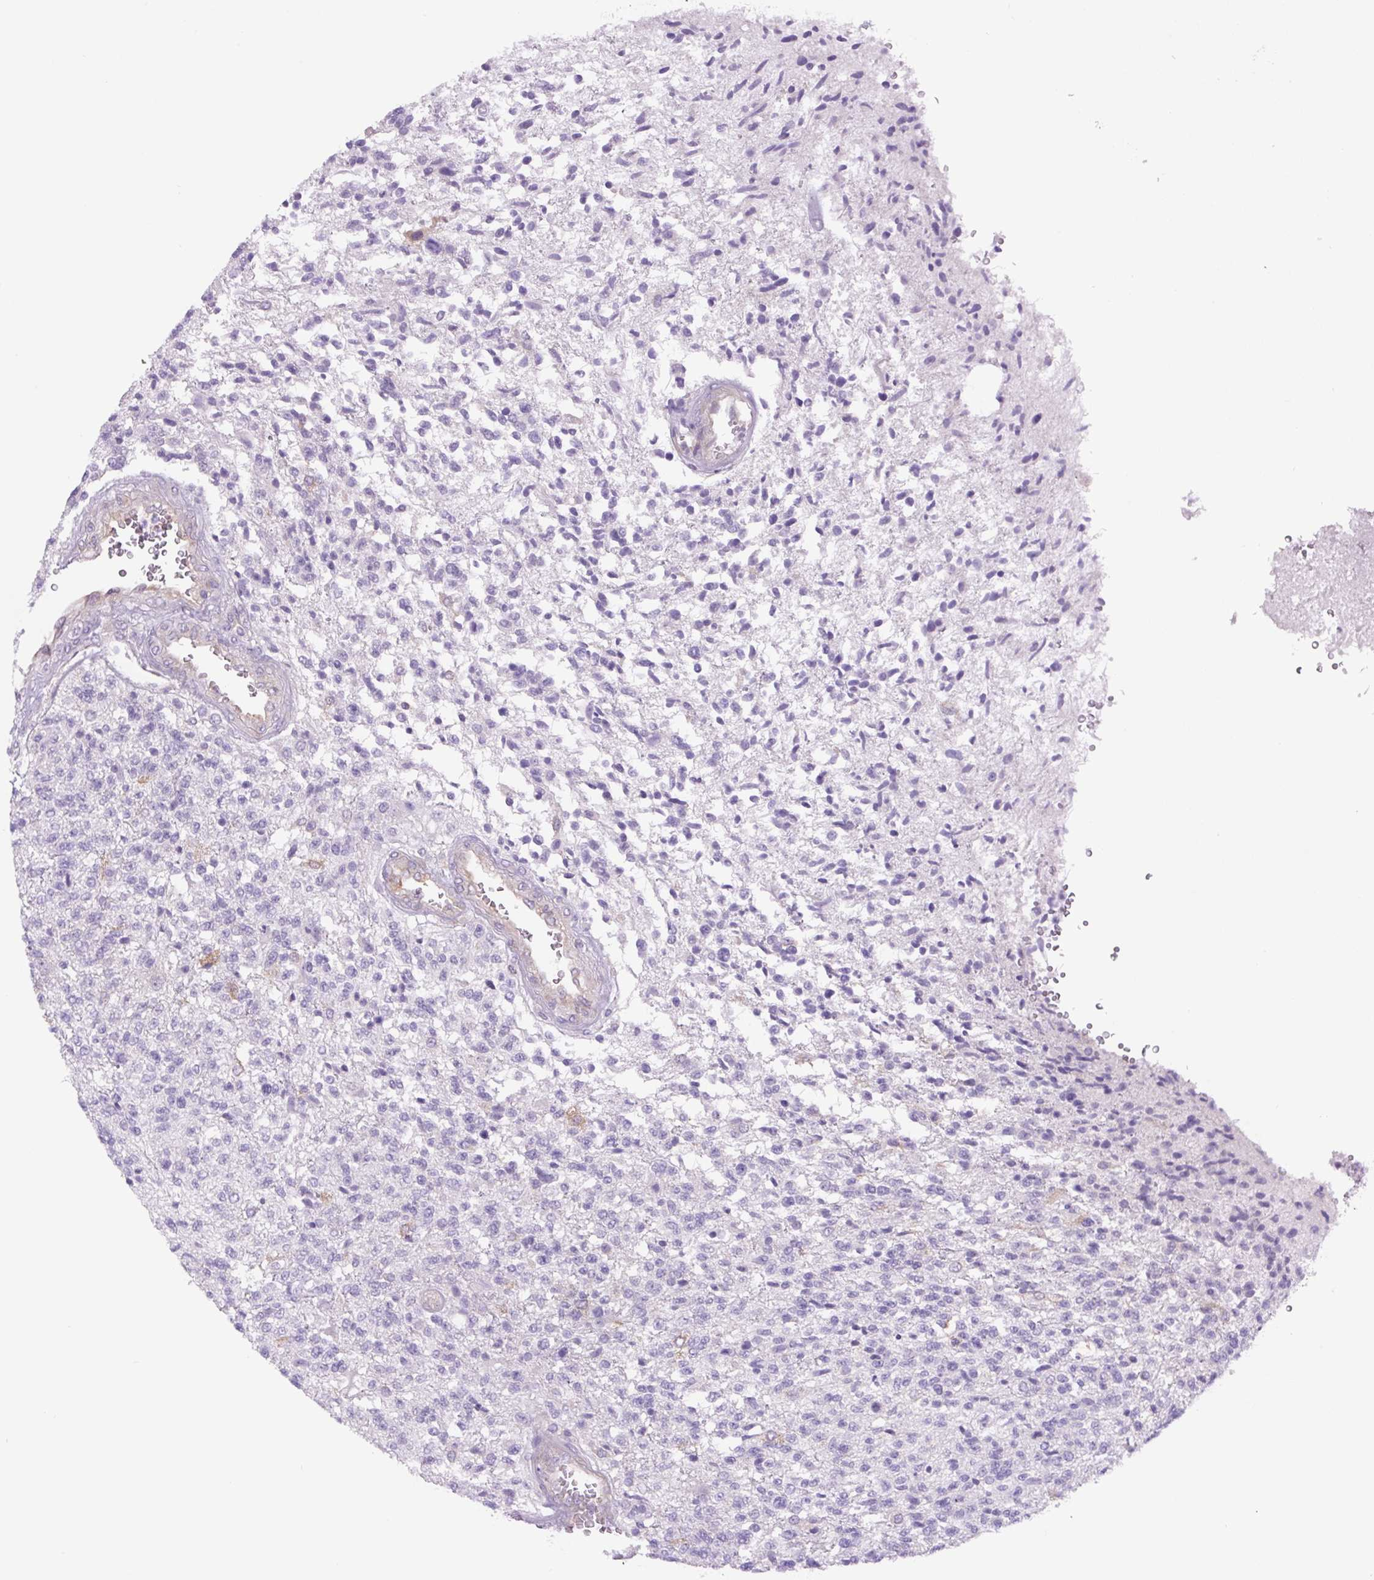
{"staining": {"intensity": "negative", "quantity": "none", "location": "none"}, "tissue": "glioma", "cell_type": "Tumor cells", "image_type": "cancer", "snomed": [{"axis": "morphology", "description": "Glioma, malignant, High grade"}, {"axis": "topography", "description": "Brain"}], "caption": "Immunohistochemistry photomicrograph of malignant high-grade glioma stained for a protein (brown), which exhibits no expression in tumor cells.", "gene": "MINK1", "patient": {"sex": "male", "age": 56}}